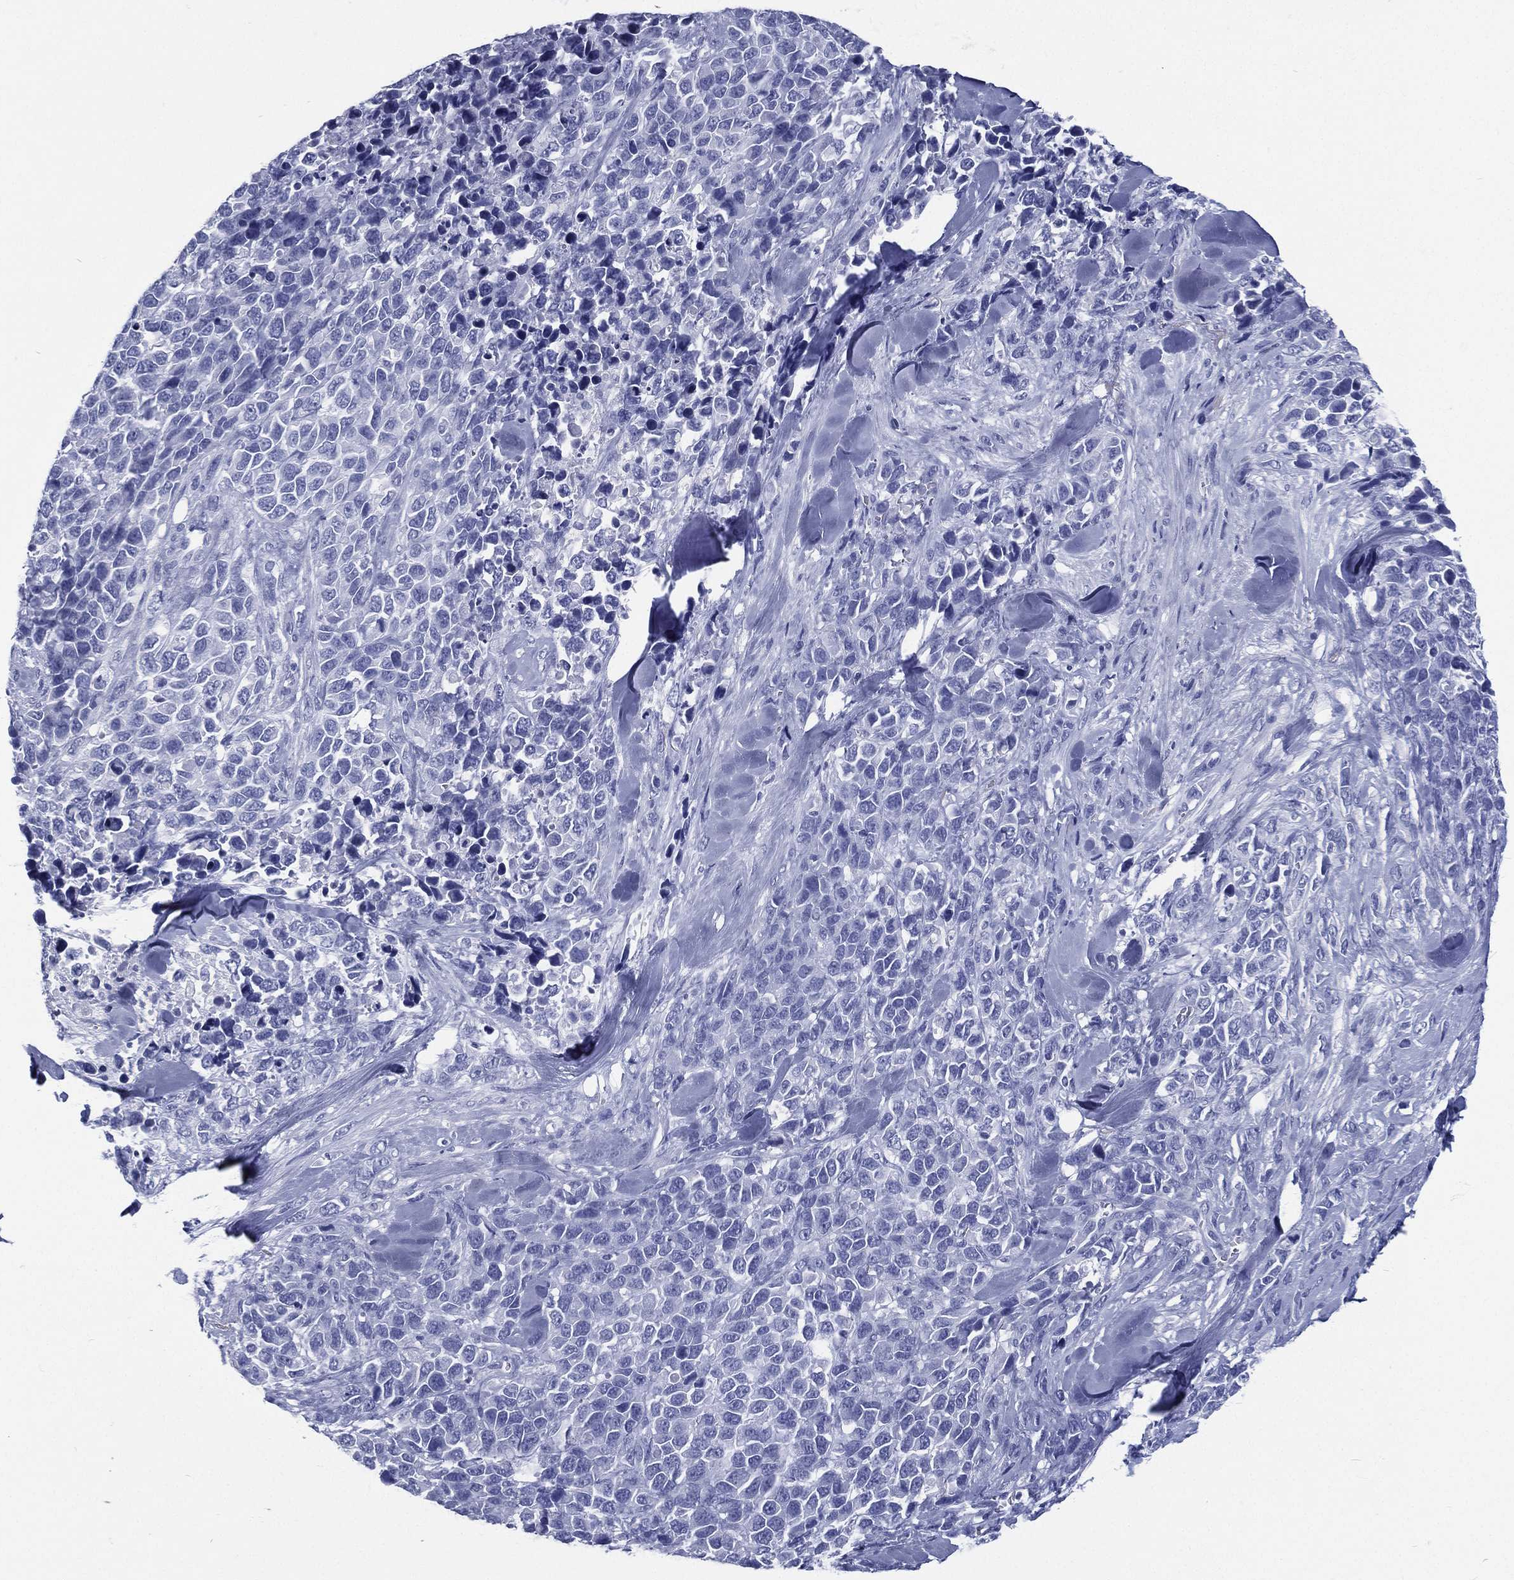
{"staining": {"intensity": "negative", "quantity": "none", "location": "none"}, "tissue": "melanoma", "cell_type": "Tumor cells", "image_type": "cancer", "snomed": [{"axis": "morphology", "description": "Malignant melanoma, Metastatic site"}, {"axis": "topography", "description": "Skin"}], "caption": "This is an immunohistochemistry (IHC) histopathology image of human melanoma. There is no staining in tumor cells.", "gene": "RSPH4A", "patient": {"sex": "male", "age": 84}}